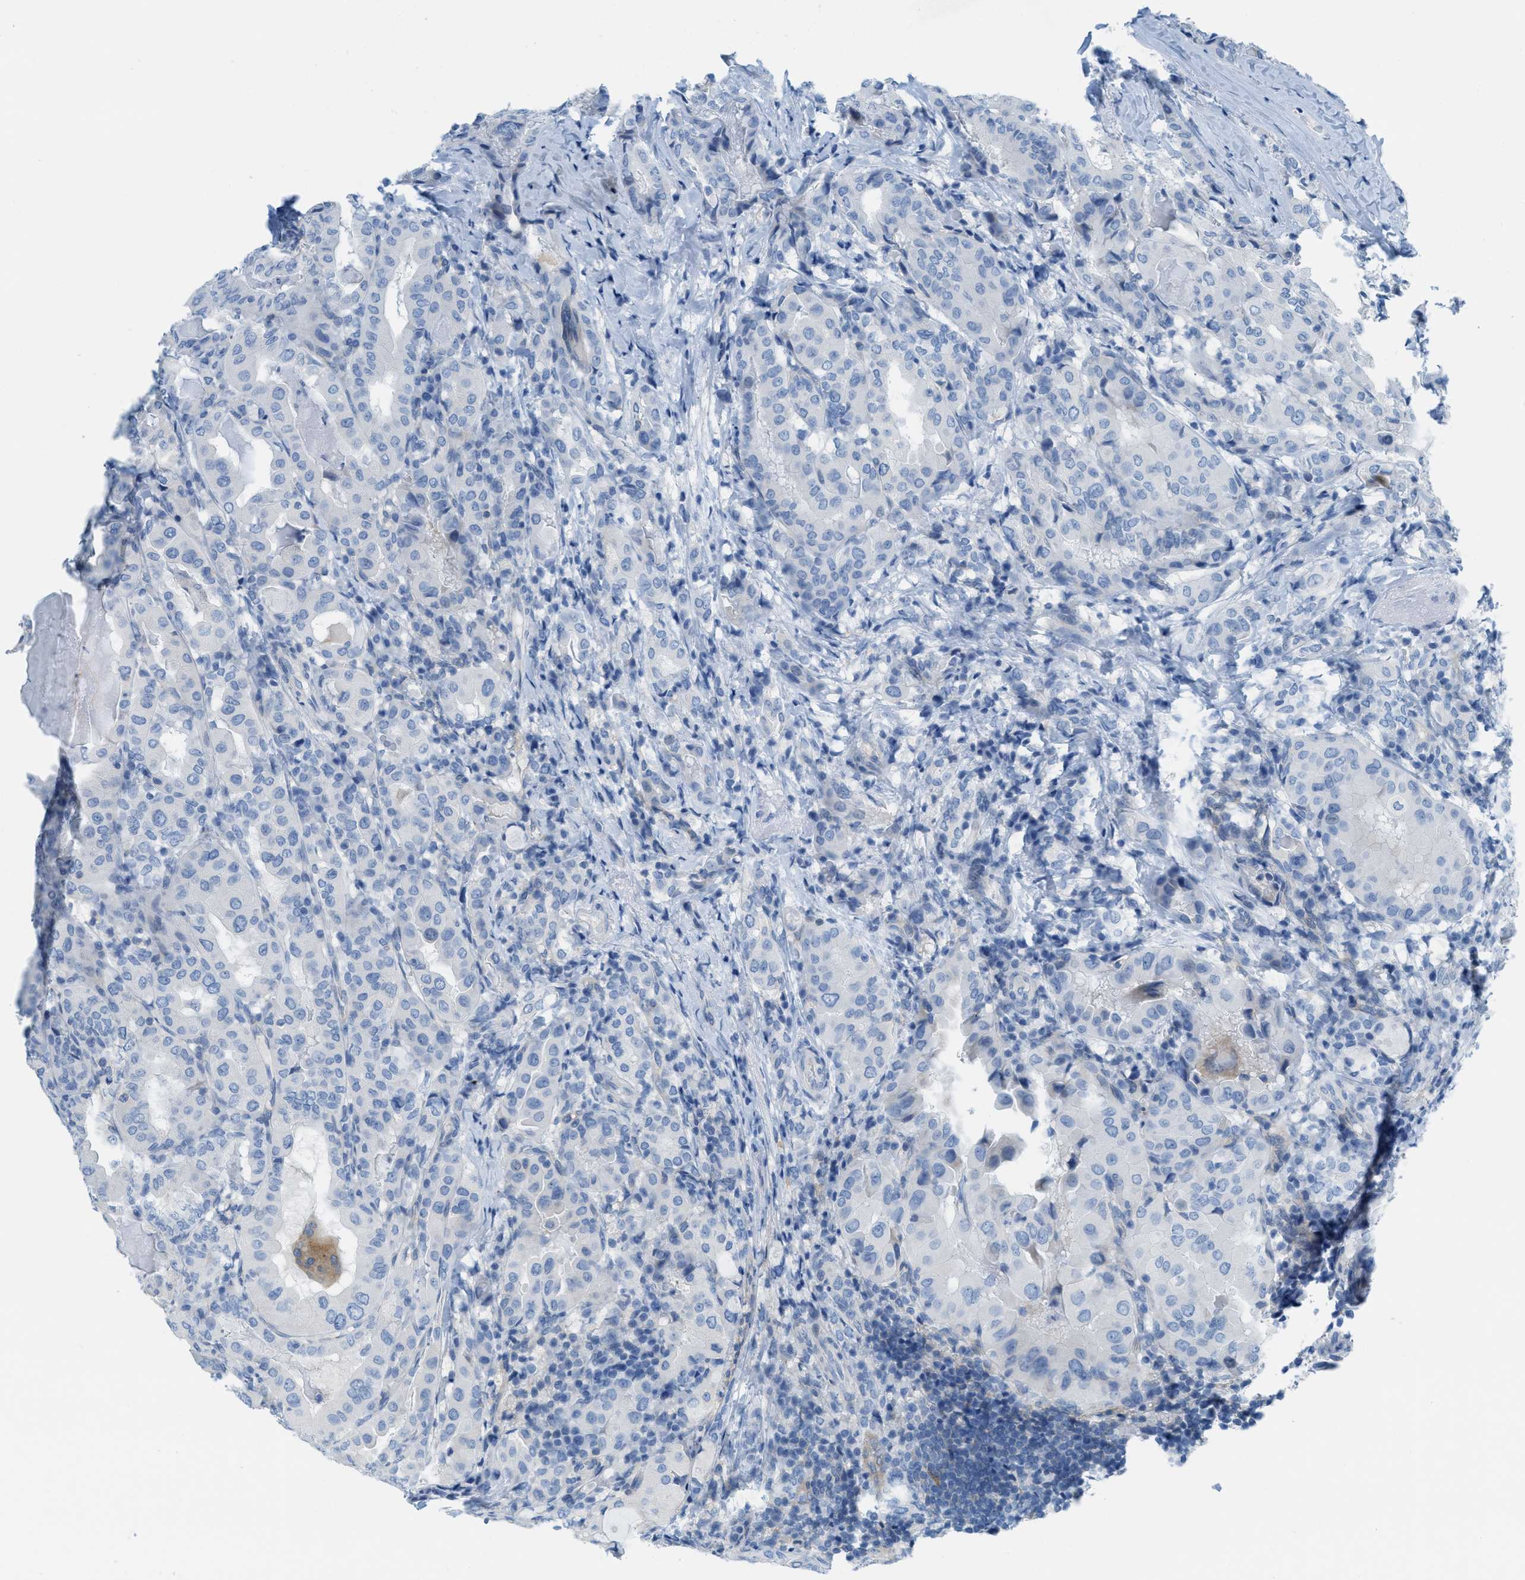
{"staining": {"intensity": "negative", "quantity": "none", "location": "none"}, "tissue": "thyroid cancer", "cell_type": "Tumor cells", "image_type": "cancer", "snomed": [{"axis": "morphology", "description": "Papillary adenocarcinoma, NOS"}, {"axis": "topography", "description": "Thyroid gland"}], "caption": "High power microscopy micrograph of an immunohistochemistry histopathology image of thyroid papillary adenocarcinoma, revealing no significant positivity in tumor cells. Nuclei are stained in blue.", "gene": "ASGR1", "patient": {"sex": "female", "age": 42}}